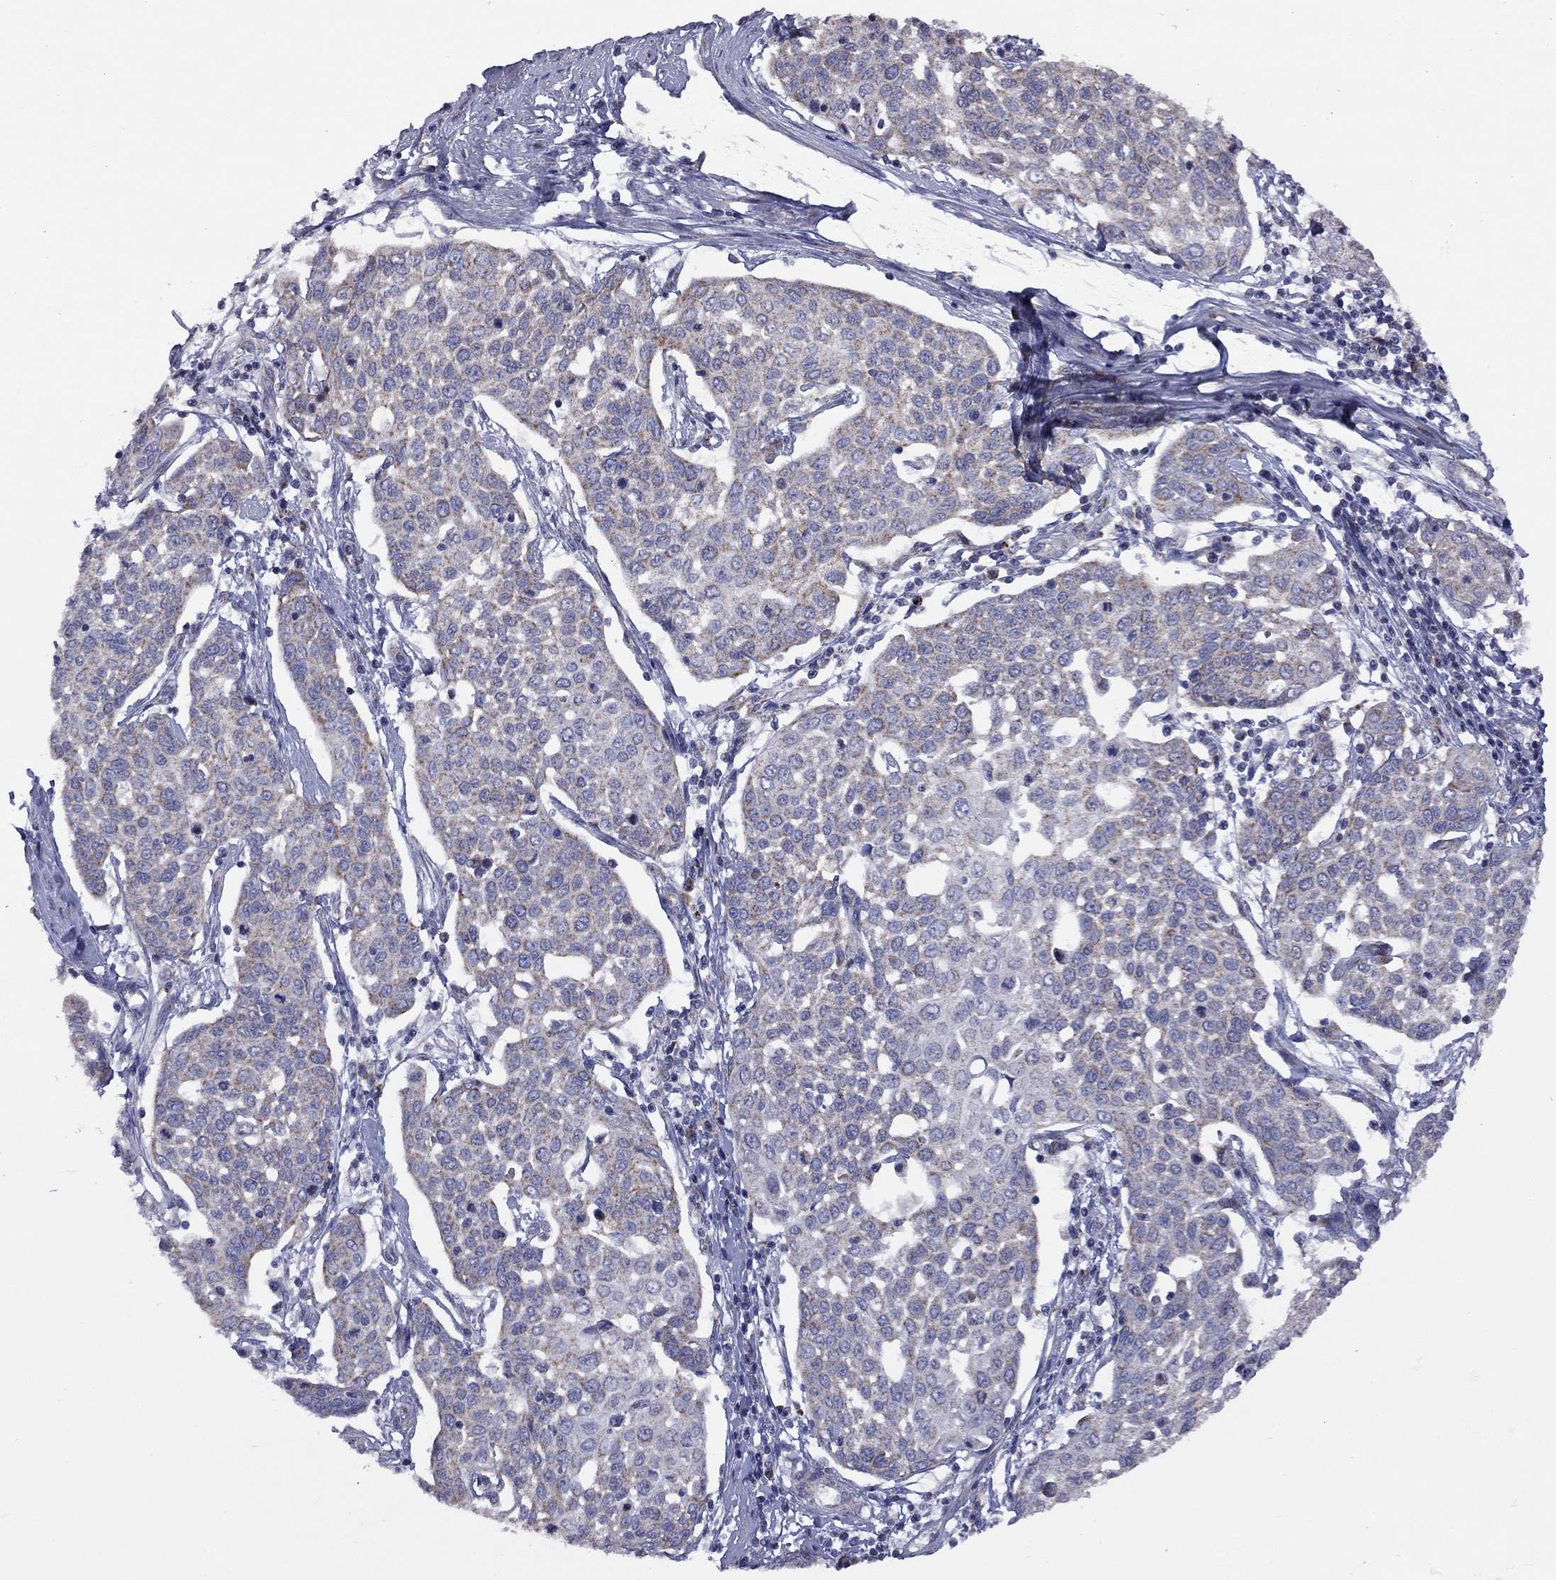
{"staining": {"intensity": "moderate", "quantity": "<25%", "location": "cytoplasmic/membranous"}, "tissue": "cervical cancer", "cell_type": "Tumor cells", "image_type": "cancer", "snomed": [{"axis": "morphology", "description": "Squamous cell carcinoma, NOS"}, {"axis": "topography", "description": "Cervix"}], "caption": "Protein expression analysis of human cervical squamous cell carcinoma reveals moderate cytoplasmic/membranous positivity in approximately <25% of tumor cells.", "gene": "NDUFB1", "patient": {"sex": "female", "age": 34}}